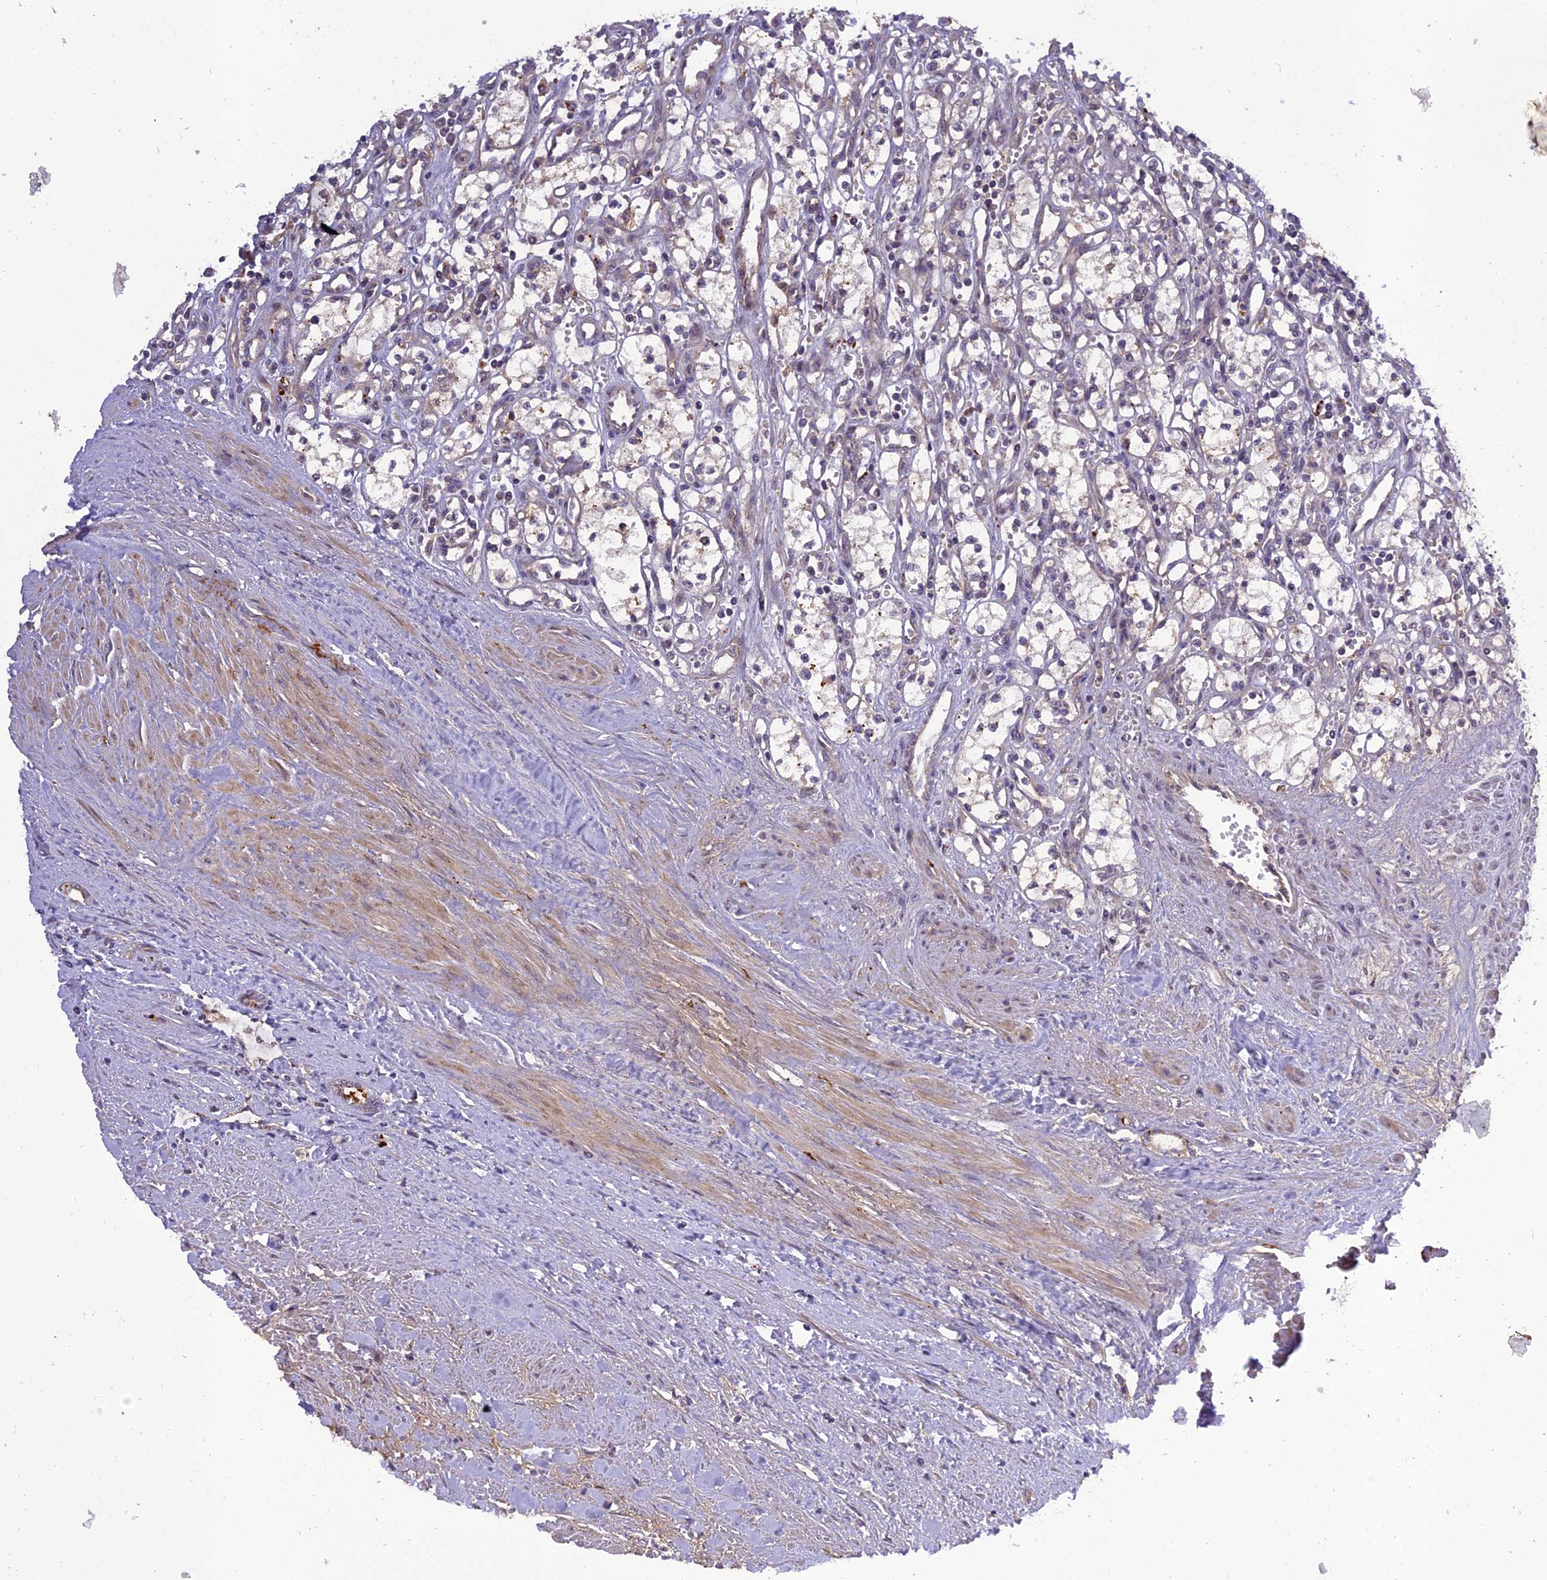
{"staining": {"intensity": "negative", "quantity": "none", "location": "none"}, "tissue": "renal cancer", "cell_type": "Tumor cells", "image_type": "cancer", "snomed": [{"axis": "morphology", "description": "Adenocarcinoma, NOS"}, {"axis": "topography", "description": "Kidney"}], "caption": "Human adenocarcinoma (renal) stained for a protein using IHC reveals no positivity in tumor cells.", "gene": "FNIP2", "patient": {"sex": "male", "age": 59}}